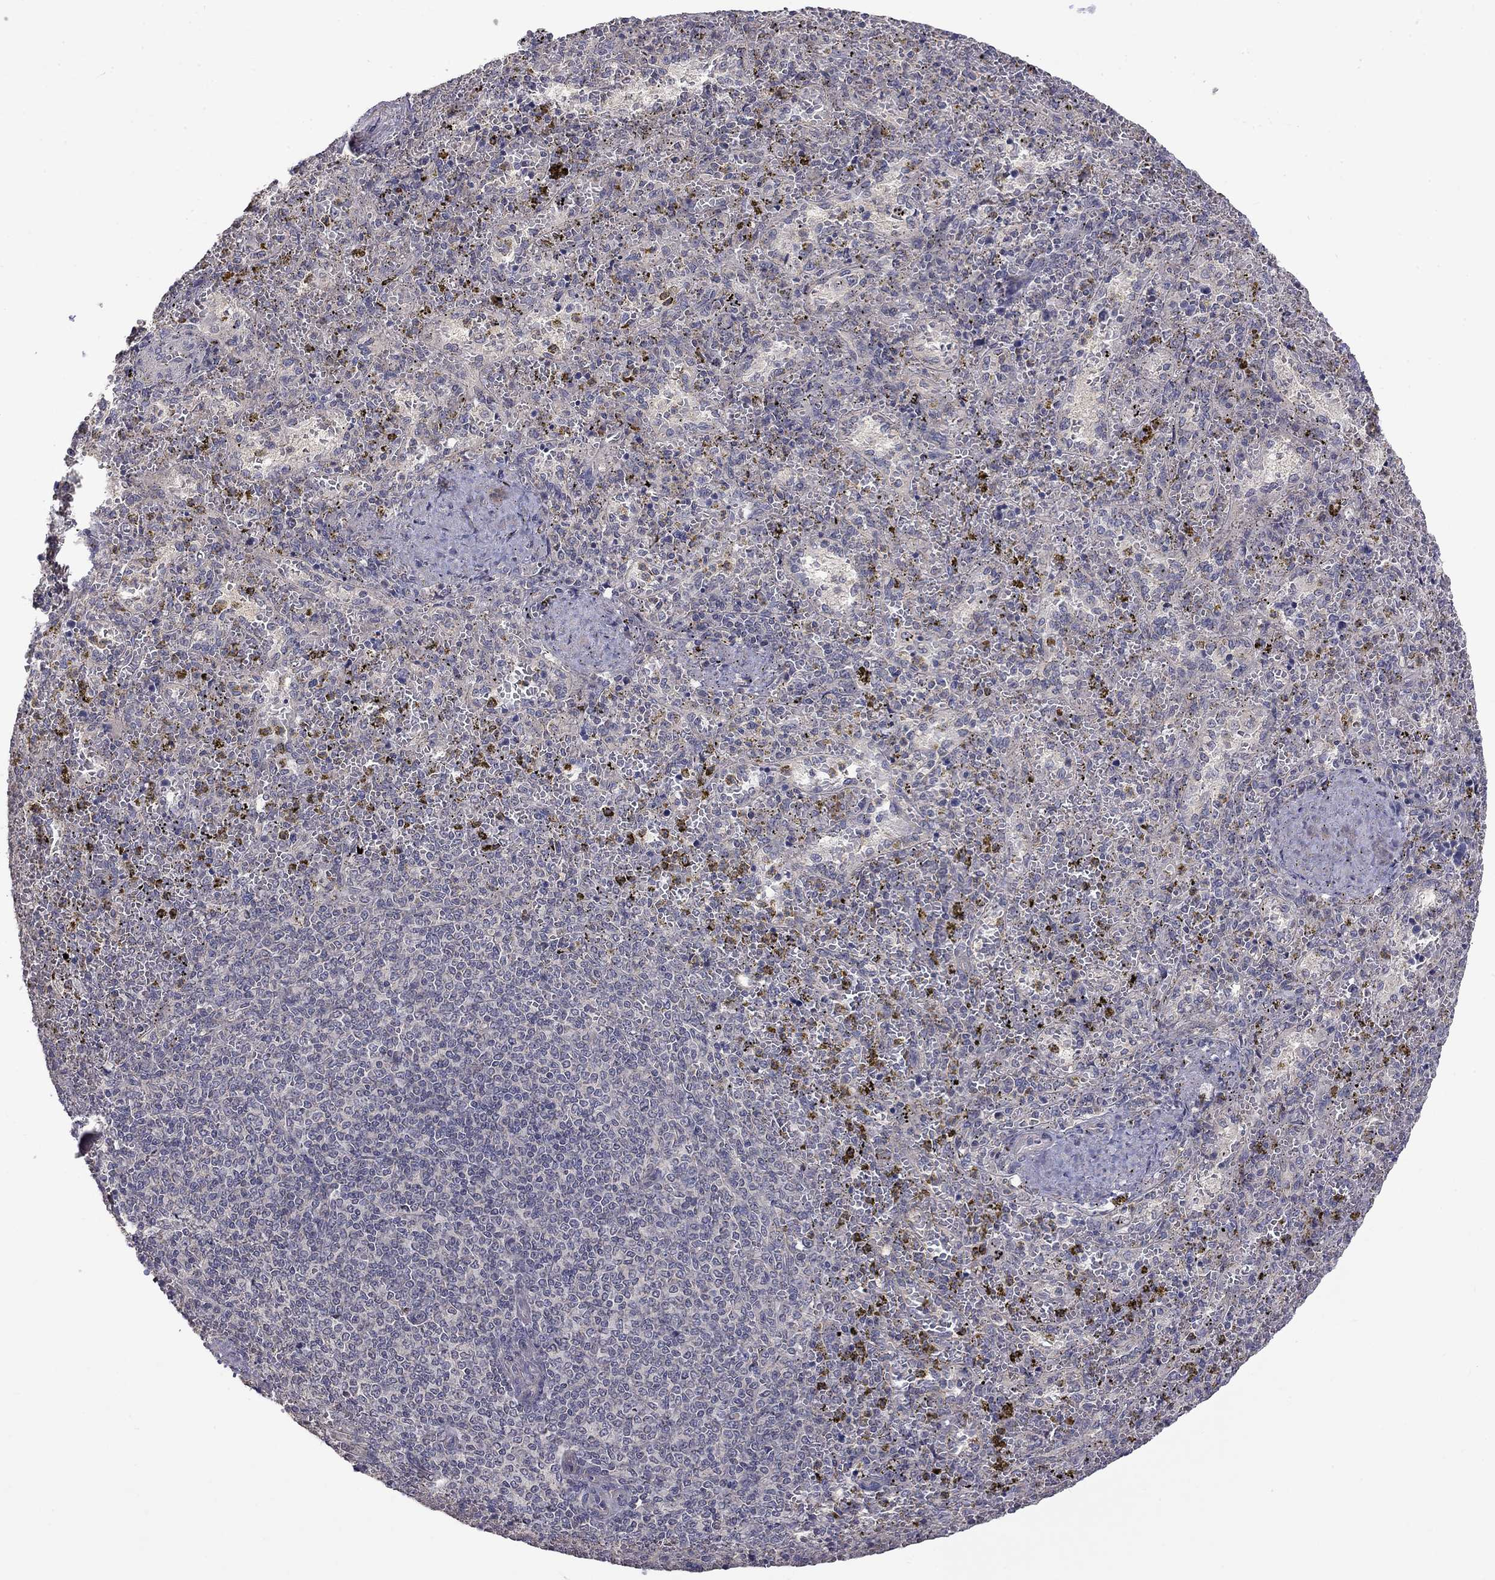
{"staining": {"intensity": "negative", "quantity": "none", "location": "none"}, "tissue": "spleen", "cell_type": "Cells in red pulp", "image_type": "normal", "snomed": [{"axis": "morphology", "description": "Normal tissue, NOS"}, {"axis": "topography", "description": "Spleen"}], "caption": "High magnification brightfield microscopy of normal spleen stained with DAB (3,3'-diaminobenzidine) (brown) and counterstained with hematoxylin (blue): cells in red pulp show no significant expression. Brightfield microscopy of immunohistochemistry stained with DAB (brown) and hematoxylin (blue), captured at high magnification.", "gene": "SLC39A14", "patient": {"sex": "female", "age": 50}}